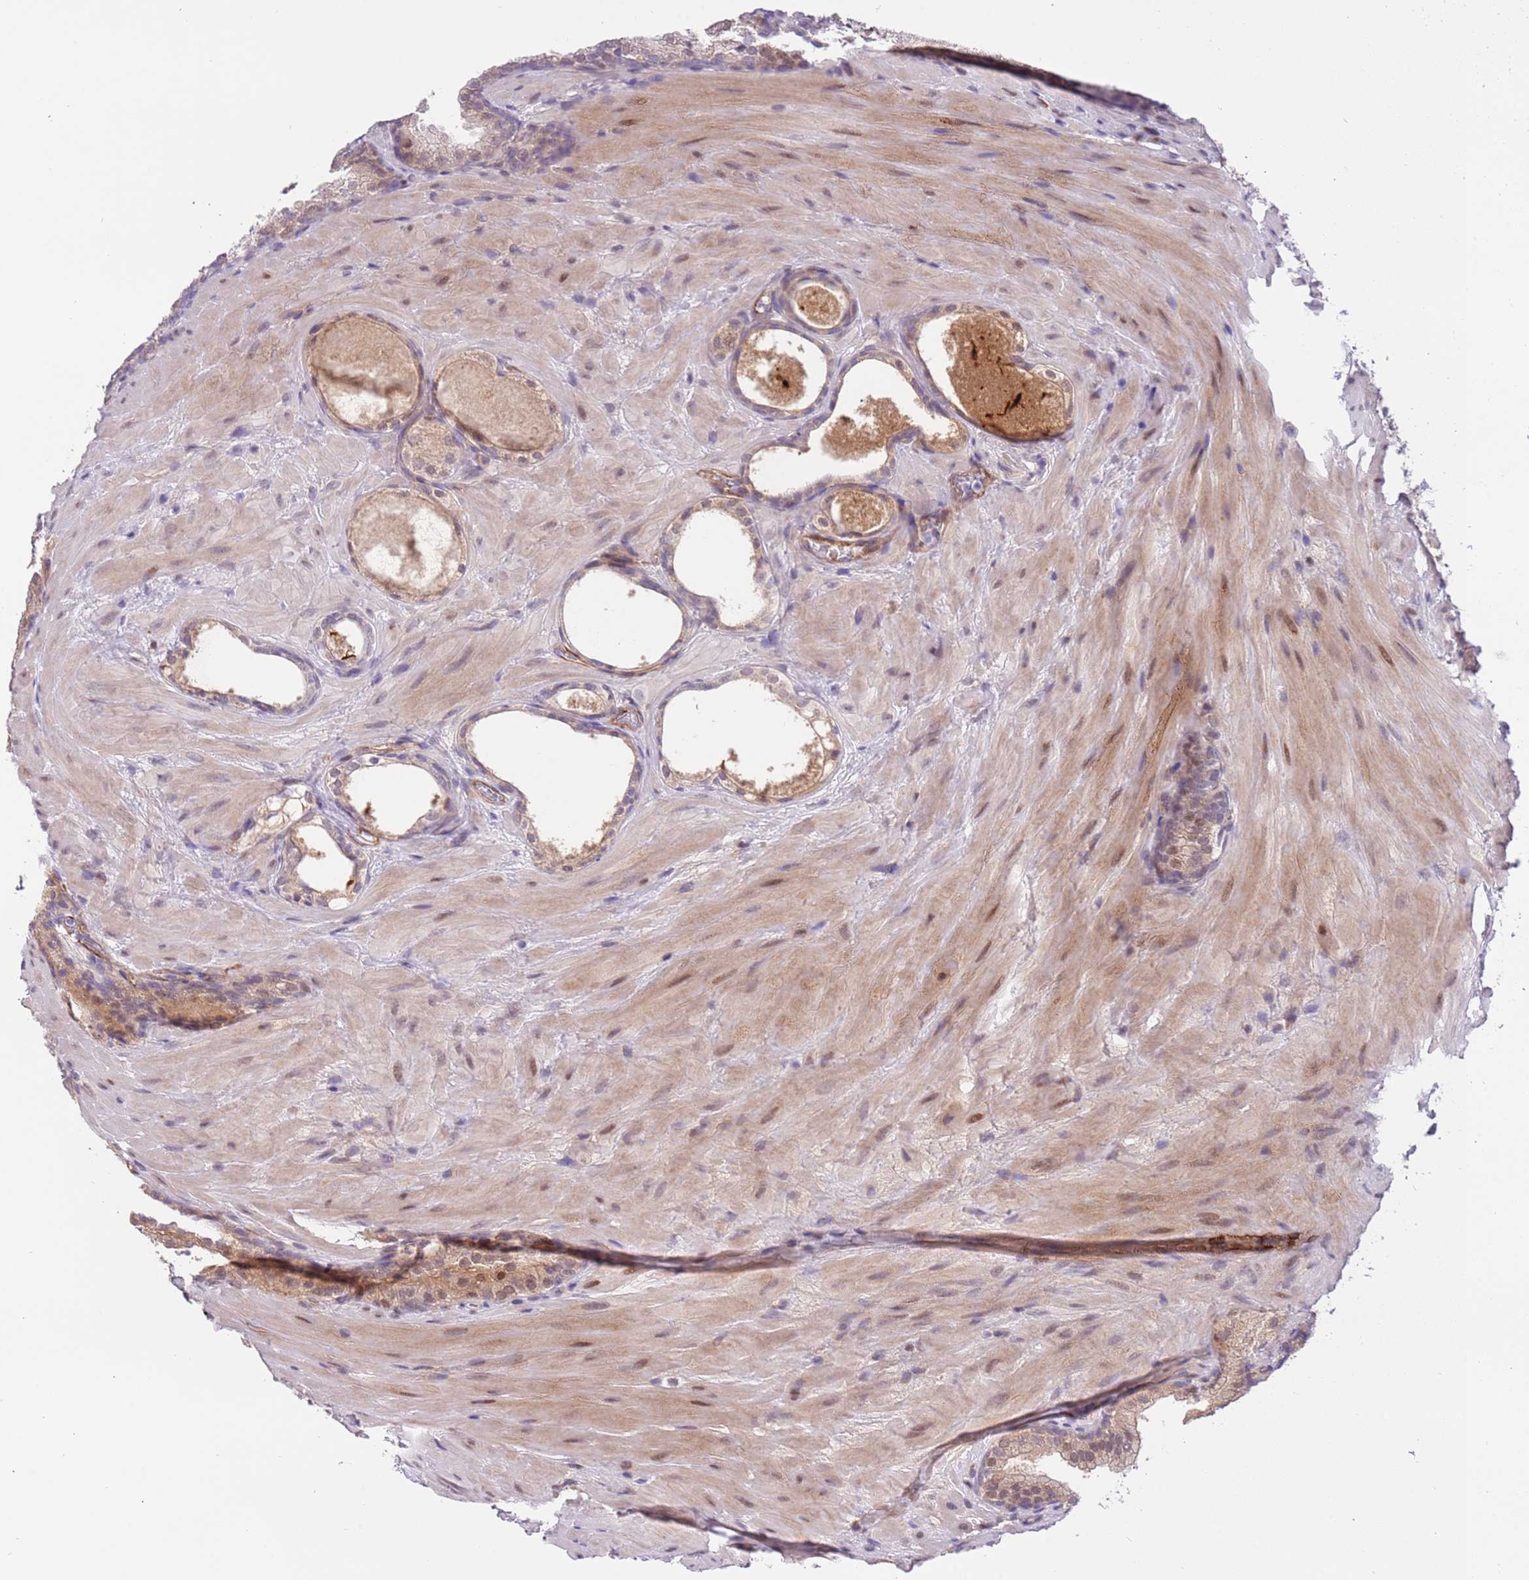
{"staining": {"intensity": "moderate", "quantity": "<25%", "location": "nuclear"}, "tissue": "prostate cancer", "cell_type": "Tumor cells", "image_type": "cancer", "snomed": [{"axis": "morphology", "description": "Adenocarcinoma, High grade"}, {"axis": "topography", "description": "Prostate"}], "caption": "There is low levels of moderate nuclear positivity in tumor cells of high-grade adenocarcinoma (prostate), as demonstrated by immunohistochemical staining (brown color).", "gene": "MAGEF1", "patient": {"sex": "male", "age": 60}}